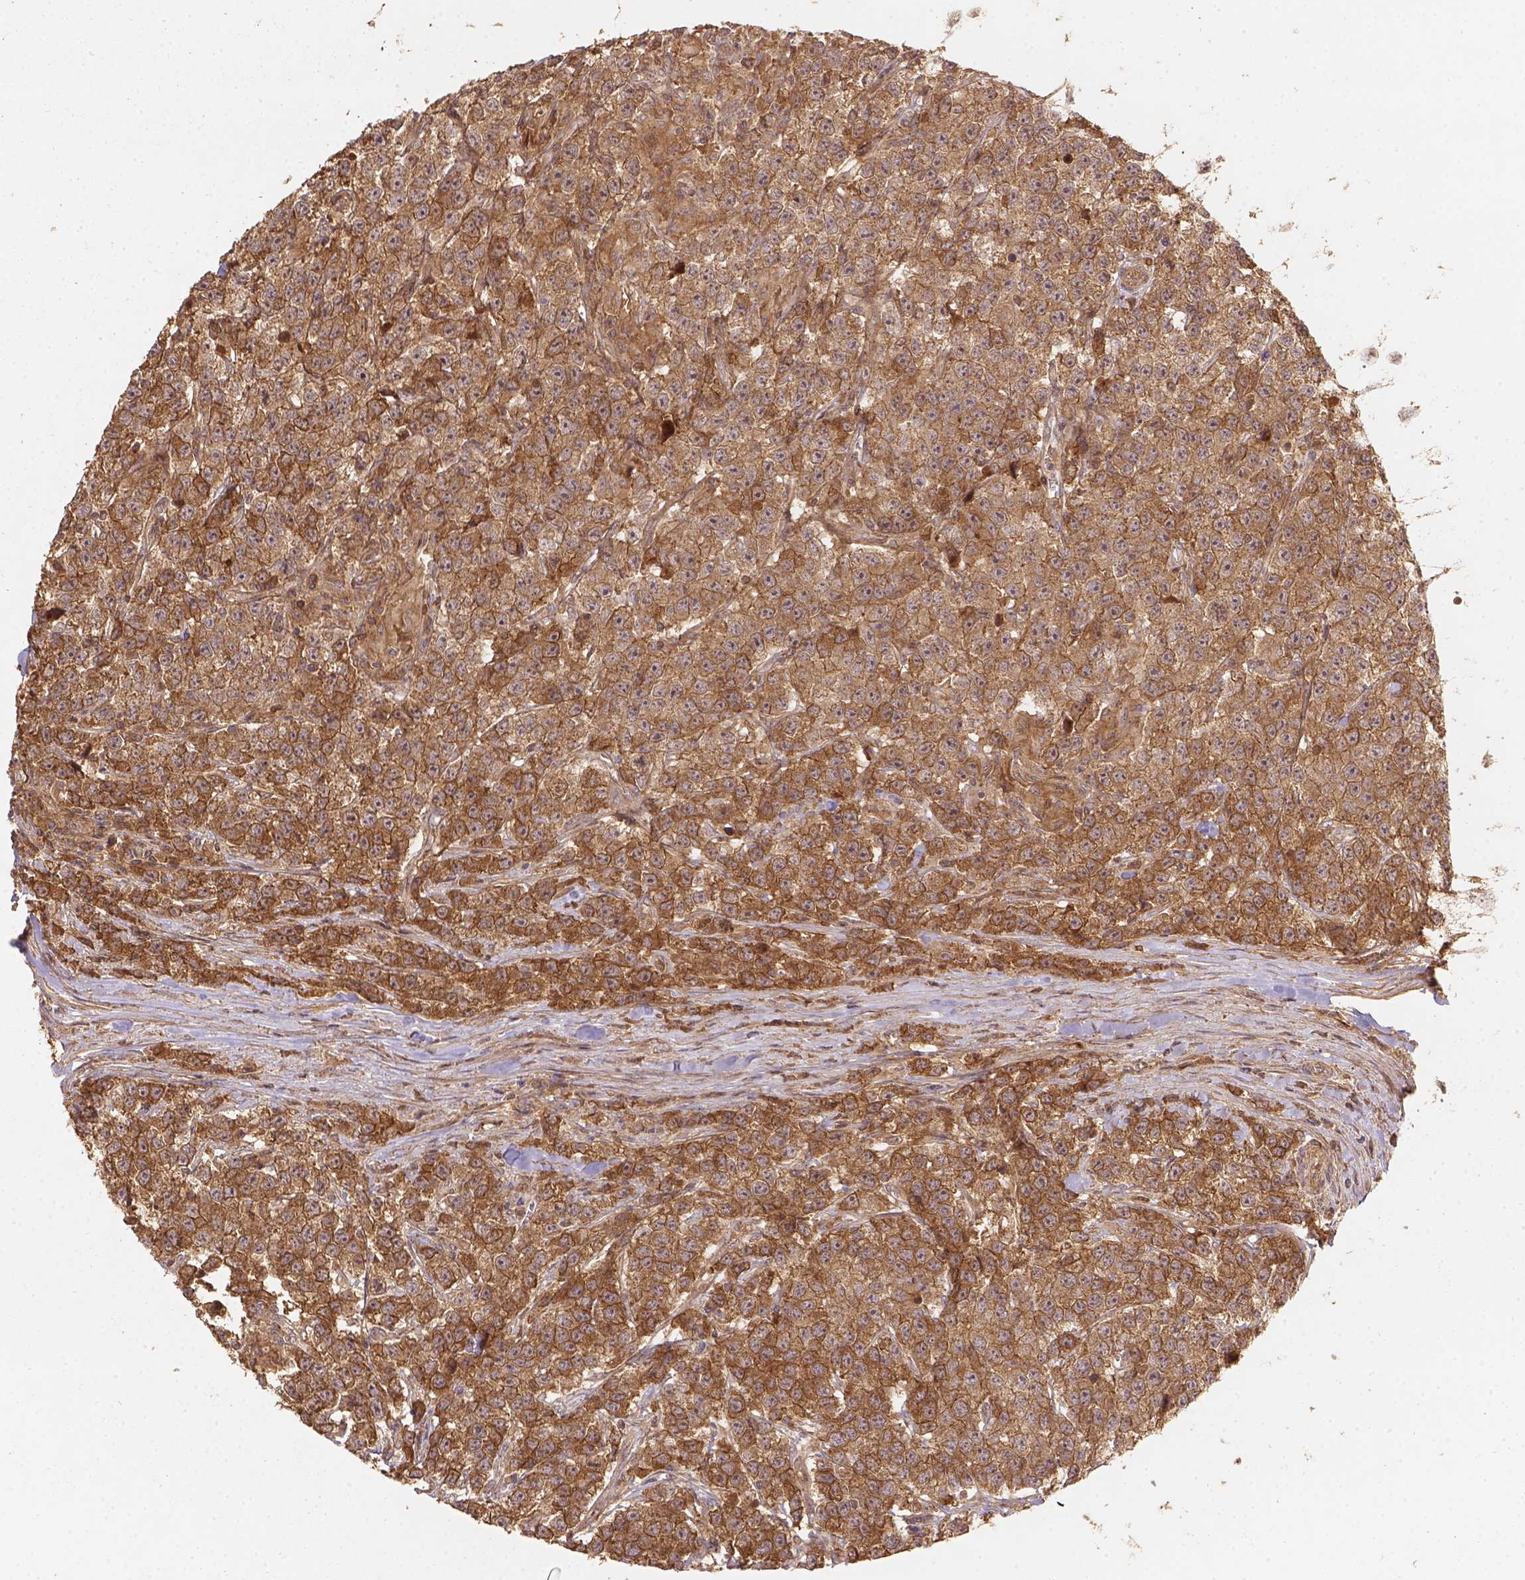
{"staining": {"intensity": "moderate", "quantity": ">75%", "location": "cytoplasmic/membranous"}, "tissue": "testis cancer", "cell_type": "Tumor cells", "image_type": "cancer", "snomed": [{"axis": "morphology", "description": "Seminoma, NOS"}, {"axis": "topography", "description": "Testis"}], "caption": "Moderate cytoplasmic/membranous protein positivity is present in approximately >75% of tumor cells in testis cancer. Nuclei are stained in blue.", "gene": "XPR1", "patient": {"sex": "male", "age": 59}}